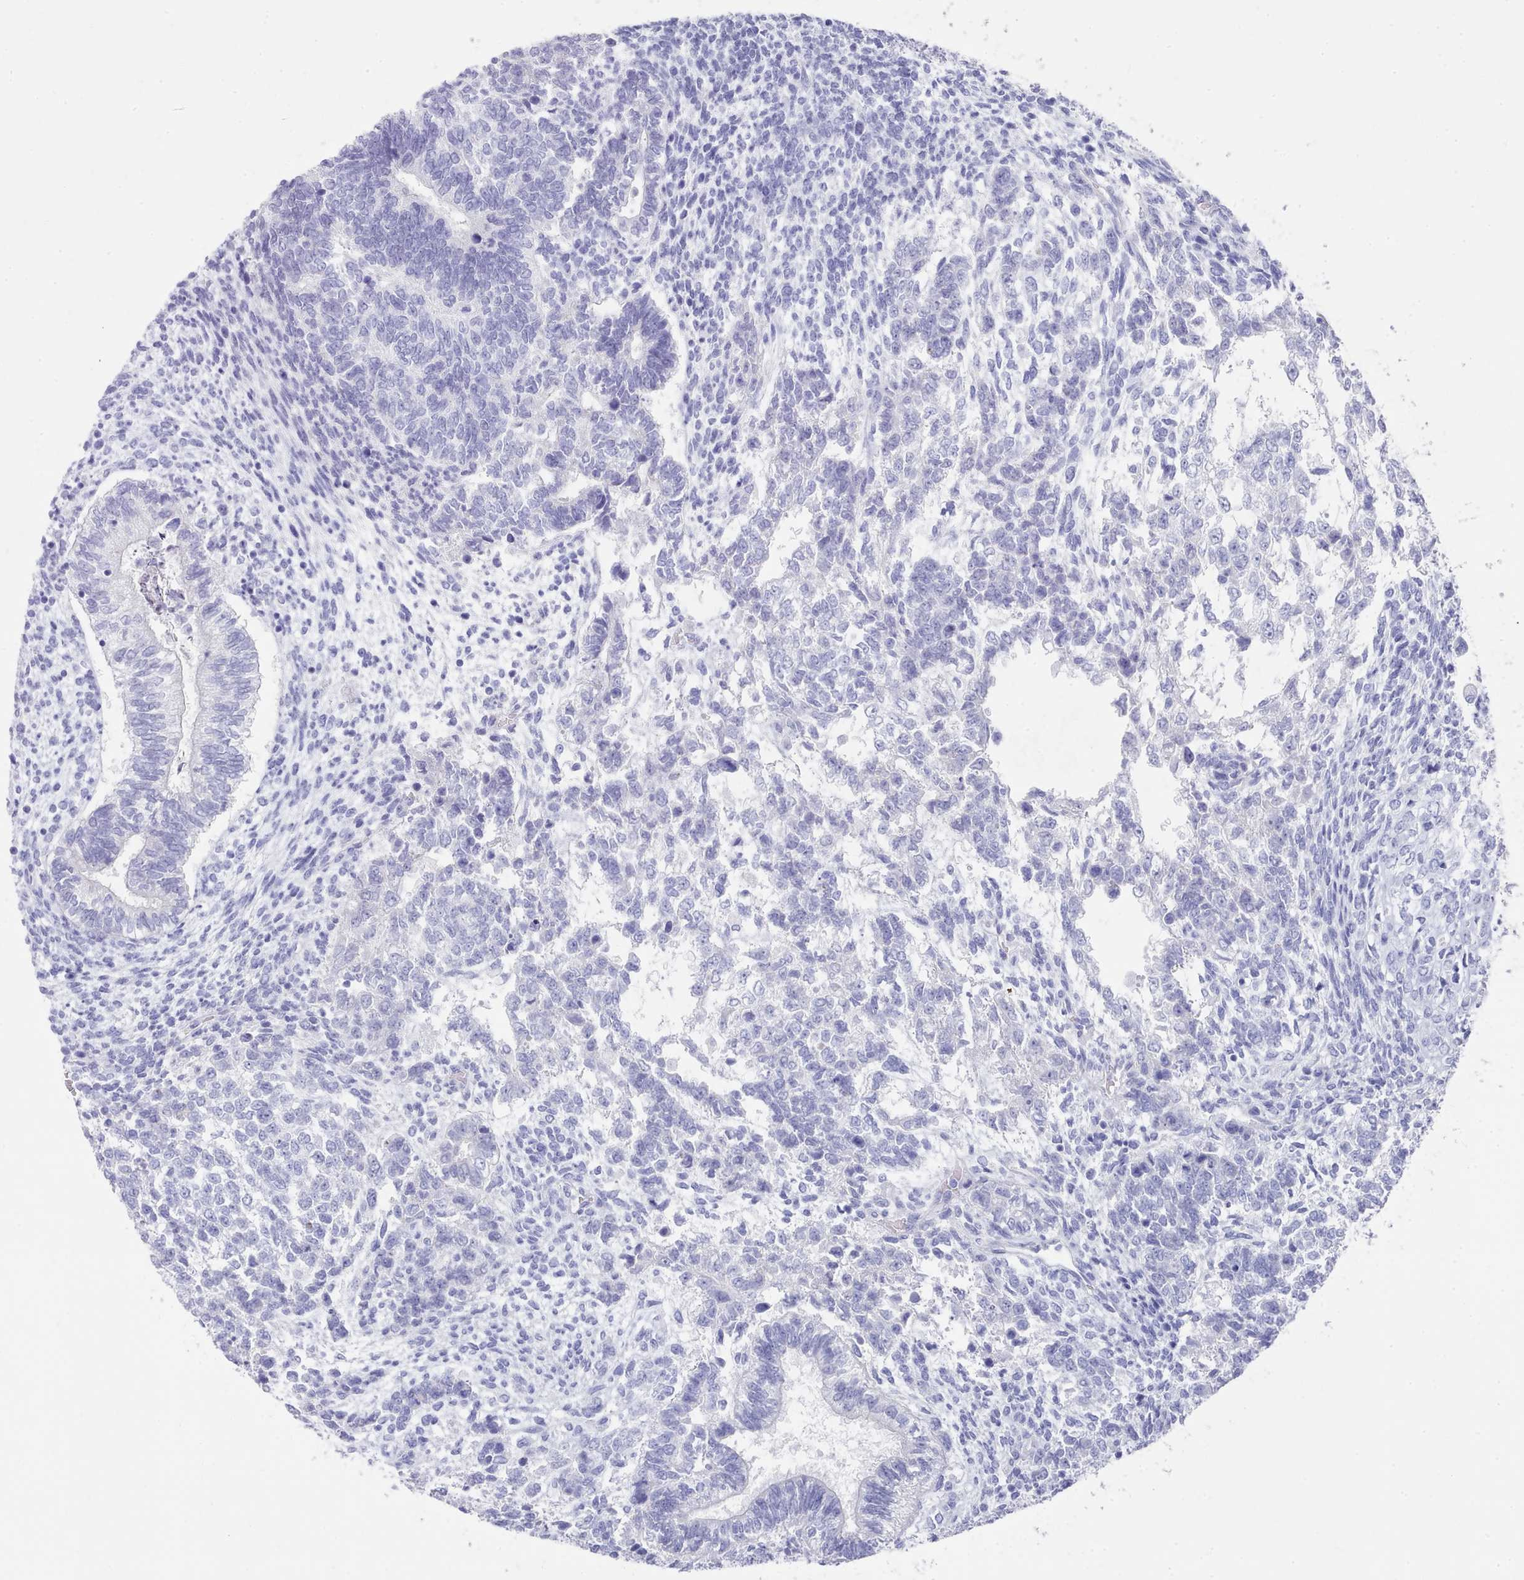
{"staining": {"intensity": "negative", "quantity": "none", "location": "none"}, "tissue": "testis cancer", "cell_type": "Tumor cells", "image_type": "cancer", "snomed": [{"axis": "morphology", "description": "Carcinoma, Embryonal, NOS"}, {"axis": "topography", "description": "Testis"}], "caption": "Immunohistochemical staining of testis cancer (embryonal carcinoma) displays no significant positivity in tumor cells.", "gene": "LRRC37A", "patient": {"sex": "male", "age": 23}}